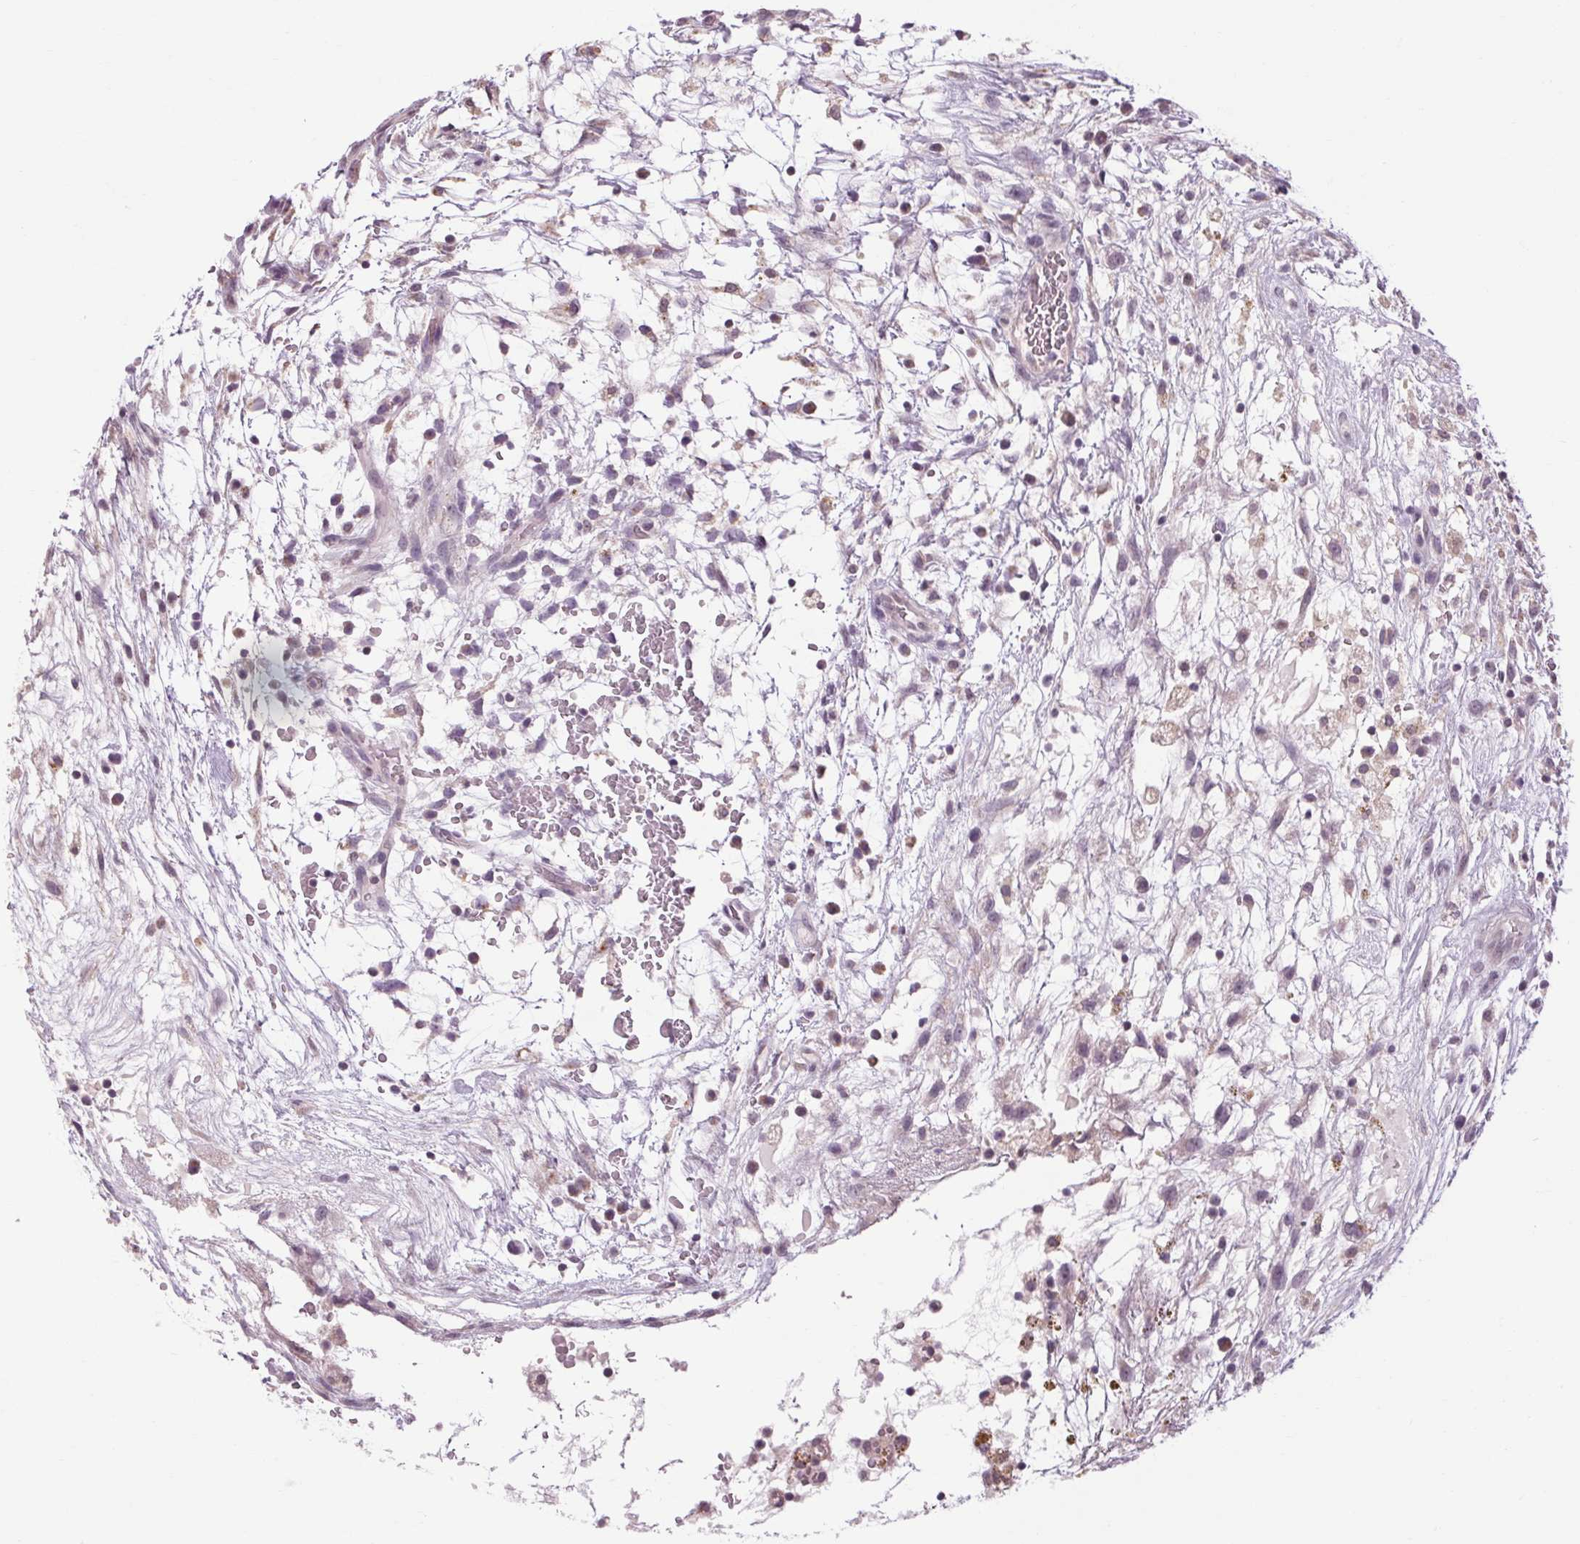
{"staining": {"intensity": "negative", "quantity": "none", "location": "none"}, "tissue": "testis cancer", "cell_type": "Tumor cells", "image_type": "cancer", "snomed": [{"axis": "morphology", "description": "Normal tissue, NOS"}, {"axis": "morphology", "description": "Carcinoma, Embryonal, NOS"}, {"axis": "topography", "description": "Testis"}], "caption": "The image reveals no significant positivity in tumor cells of testis embryonal carcinoma.", "gene": "KLHL40", "patient": {"sex": "male", "age": 32}}